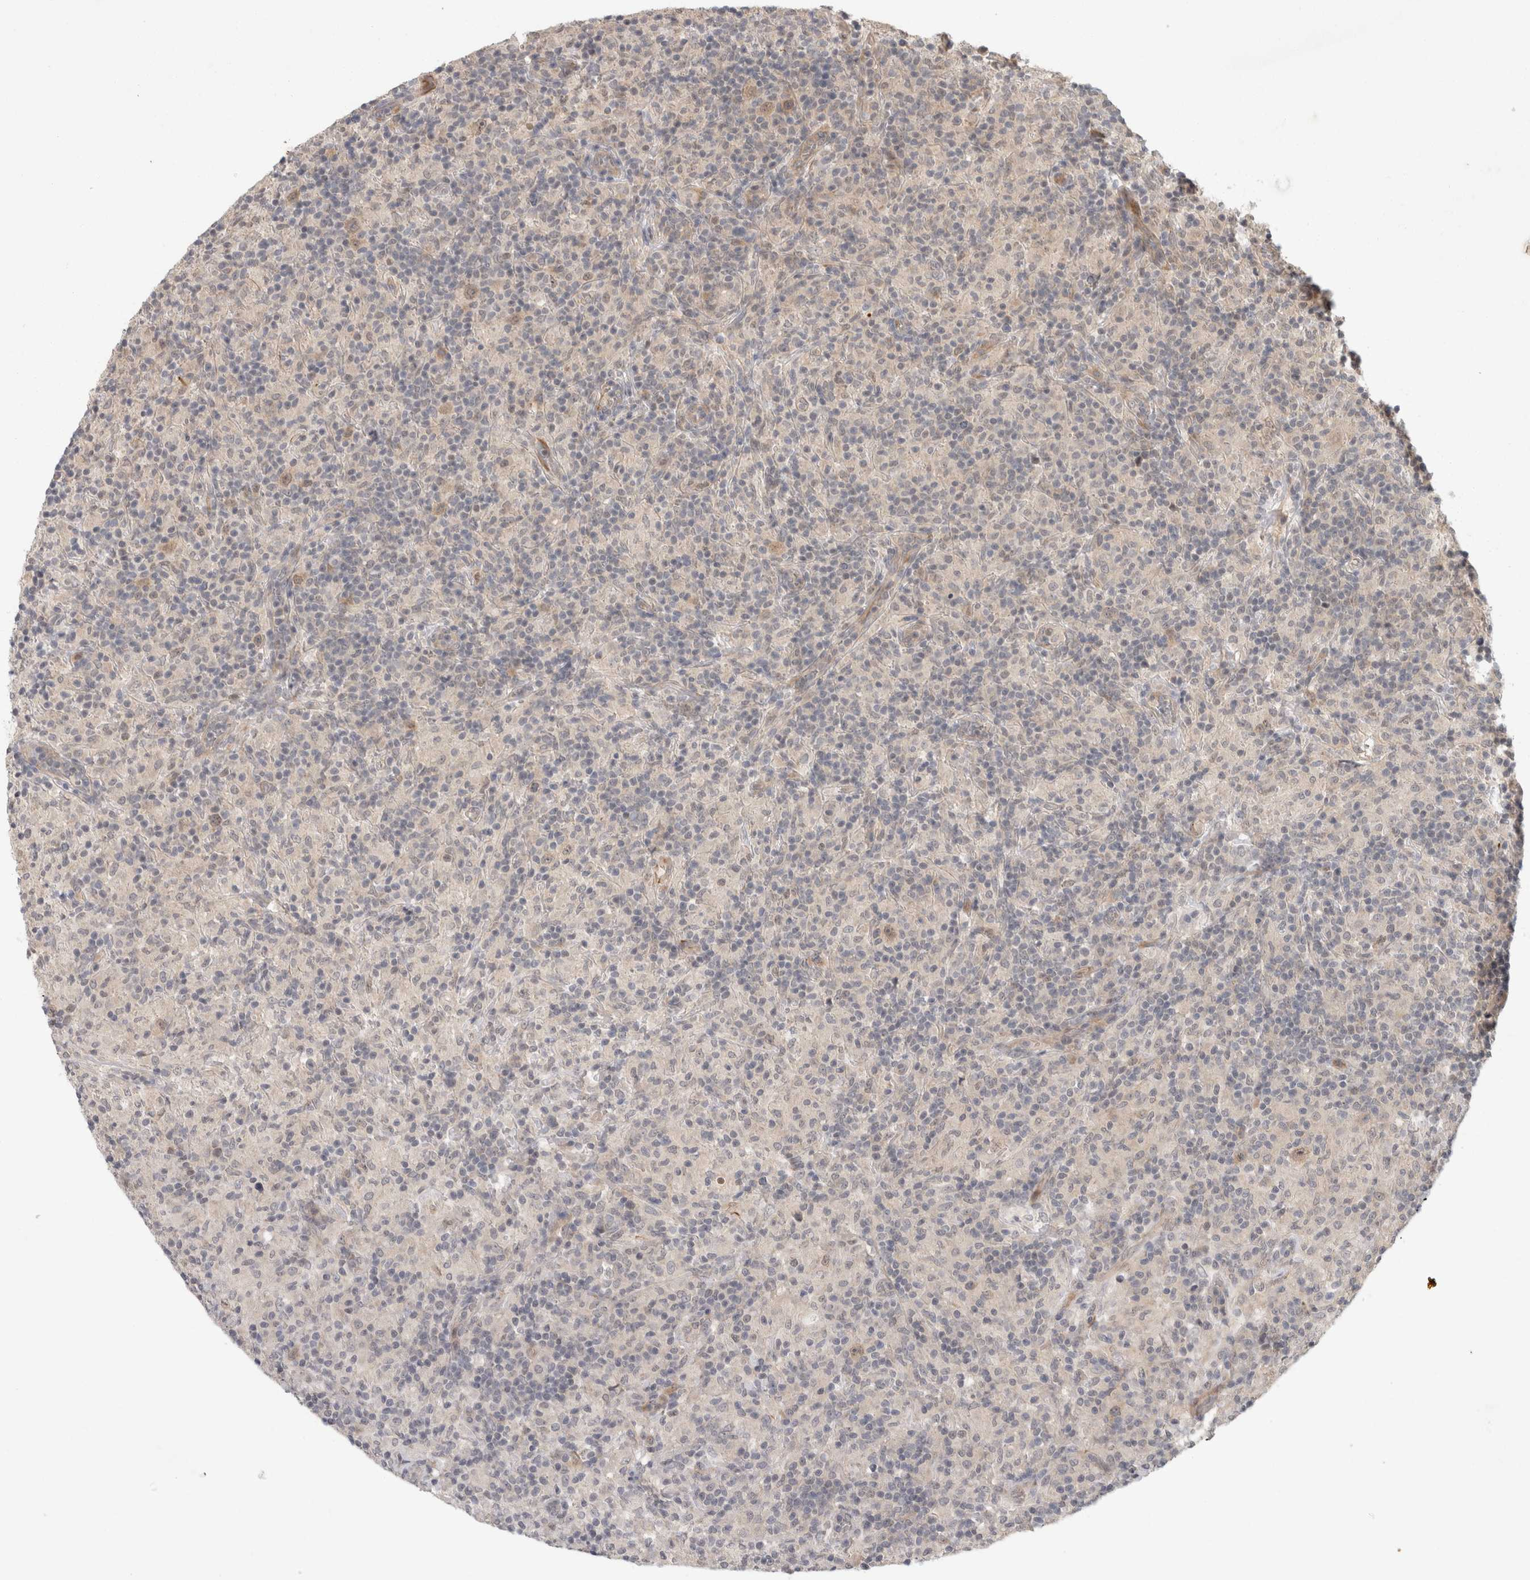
{"staining": {"intensity": "weak", "quantity": ">75%", "location": "cytoplasmic/membranous"}, "tissue": "lymphoma", "cell_type": "Tumor cells", "image_type": "cancer", "snomed": [{"axis": "morphology", "description": "Hodgkin's disease, NOS"}, {"axis": "topography", "description": "Lymph node"}], "caption": "Protein staining of Hodgkin's disease tissue demonstrates weak cytoplasmic/membranous expression in approximately >75% of tumor cells.", "gene": "CRISPLD1", "patient": {"sex": "male", "age": 70}}